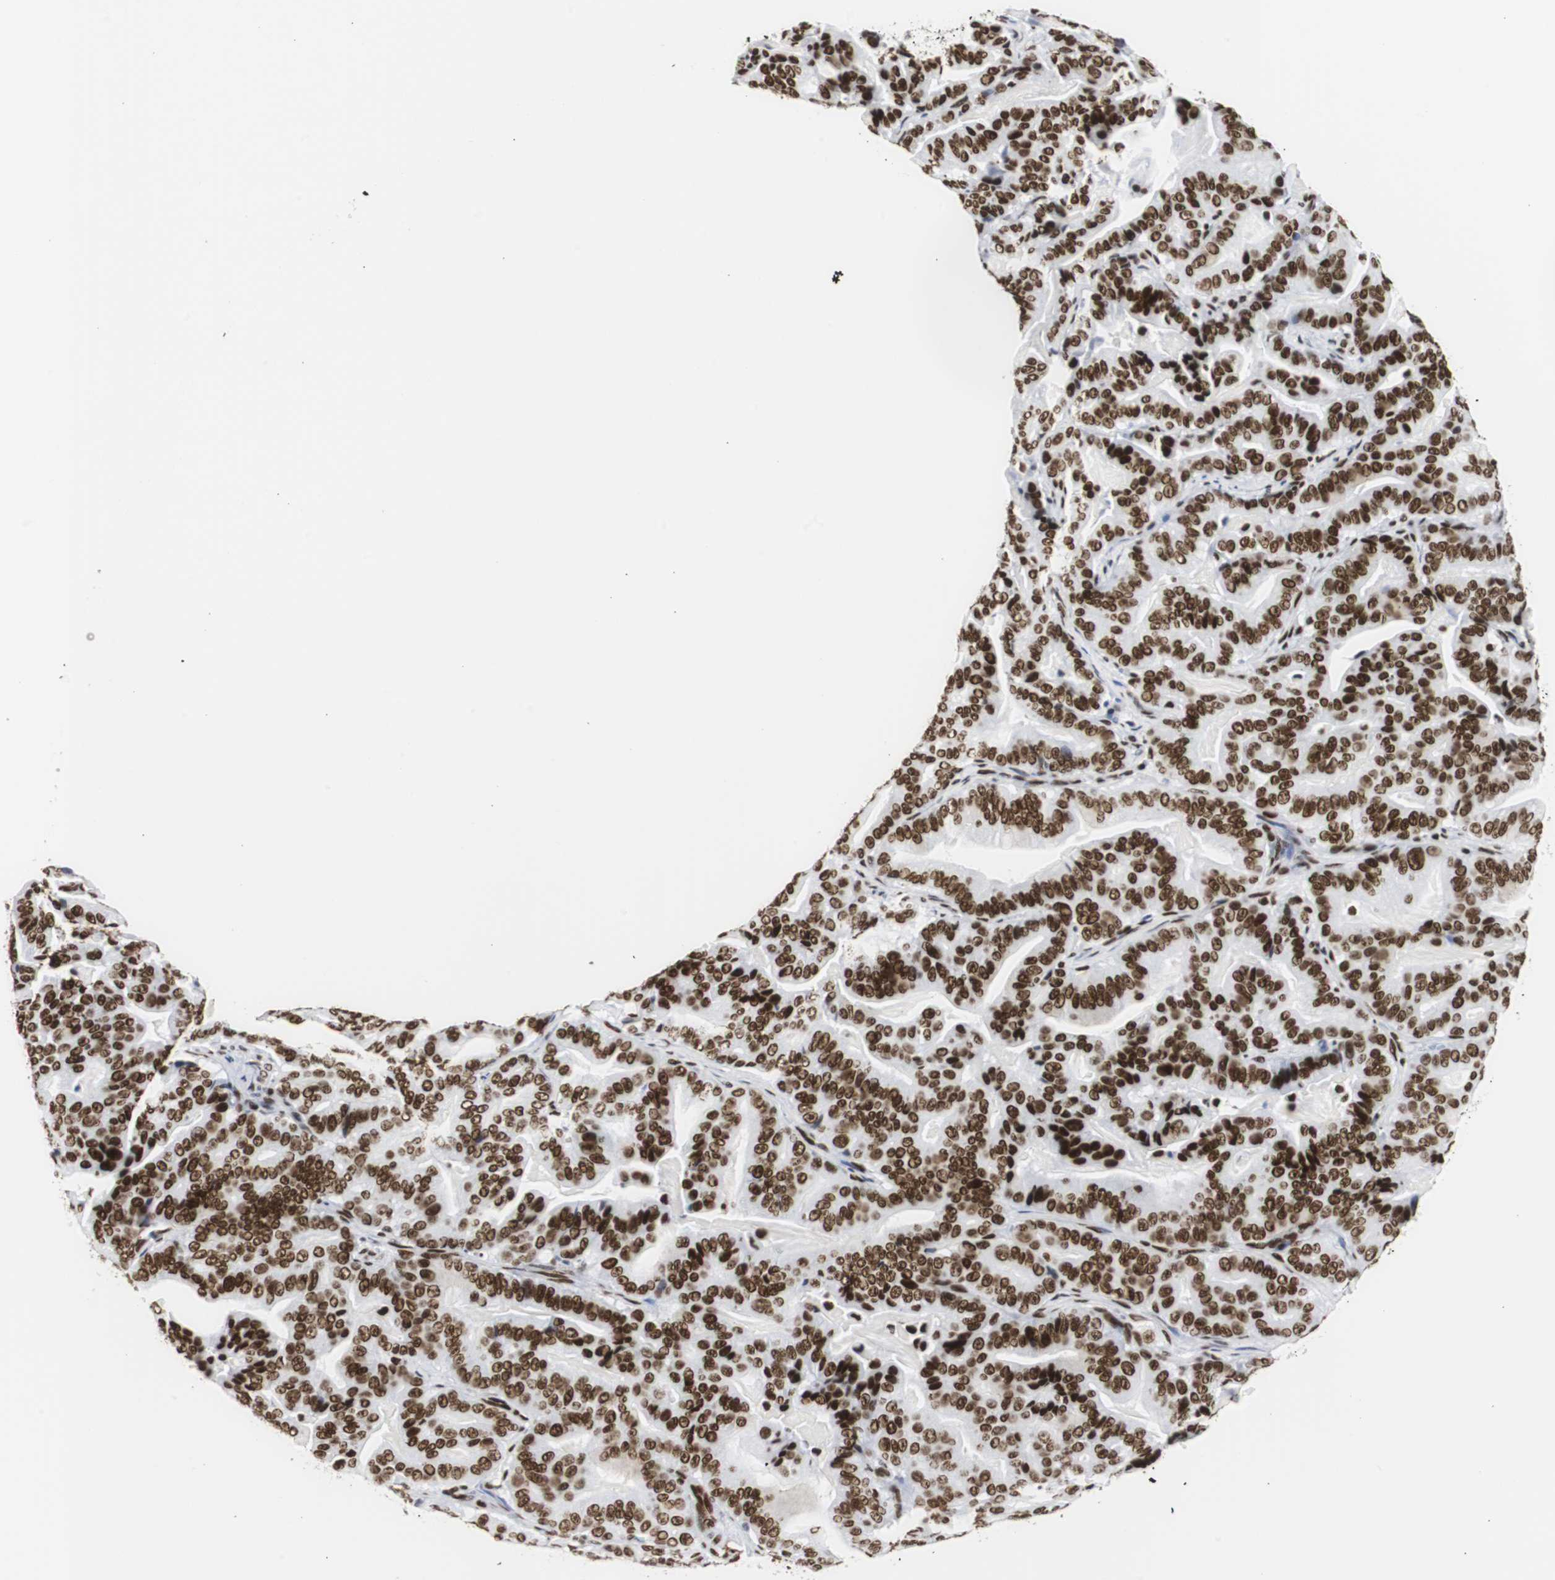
{"staining": {"intensity": "strong", "quantity": ">75%", "location": "nuclear"}, "tissue": "pancreatic cancer", "cell_type": "Tumor cells", "image_type": "cancer", "snomed": [{"axis": "morphology", "description": "Adenocarcinoma, NOS"}, {"axis": "topography", "description": "Pancreas"}], "caption": "Immunohistochemistry image of pancreatic cancer (adenocarcinoma) stained for a protein (brown), which displays high levels of strong nuclear positivity in approximately >75% of tumor cells.", "gene": "HNRNPH2", "patient": {"sex": "male", "age": 63}}